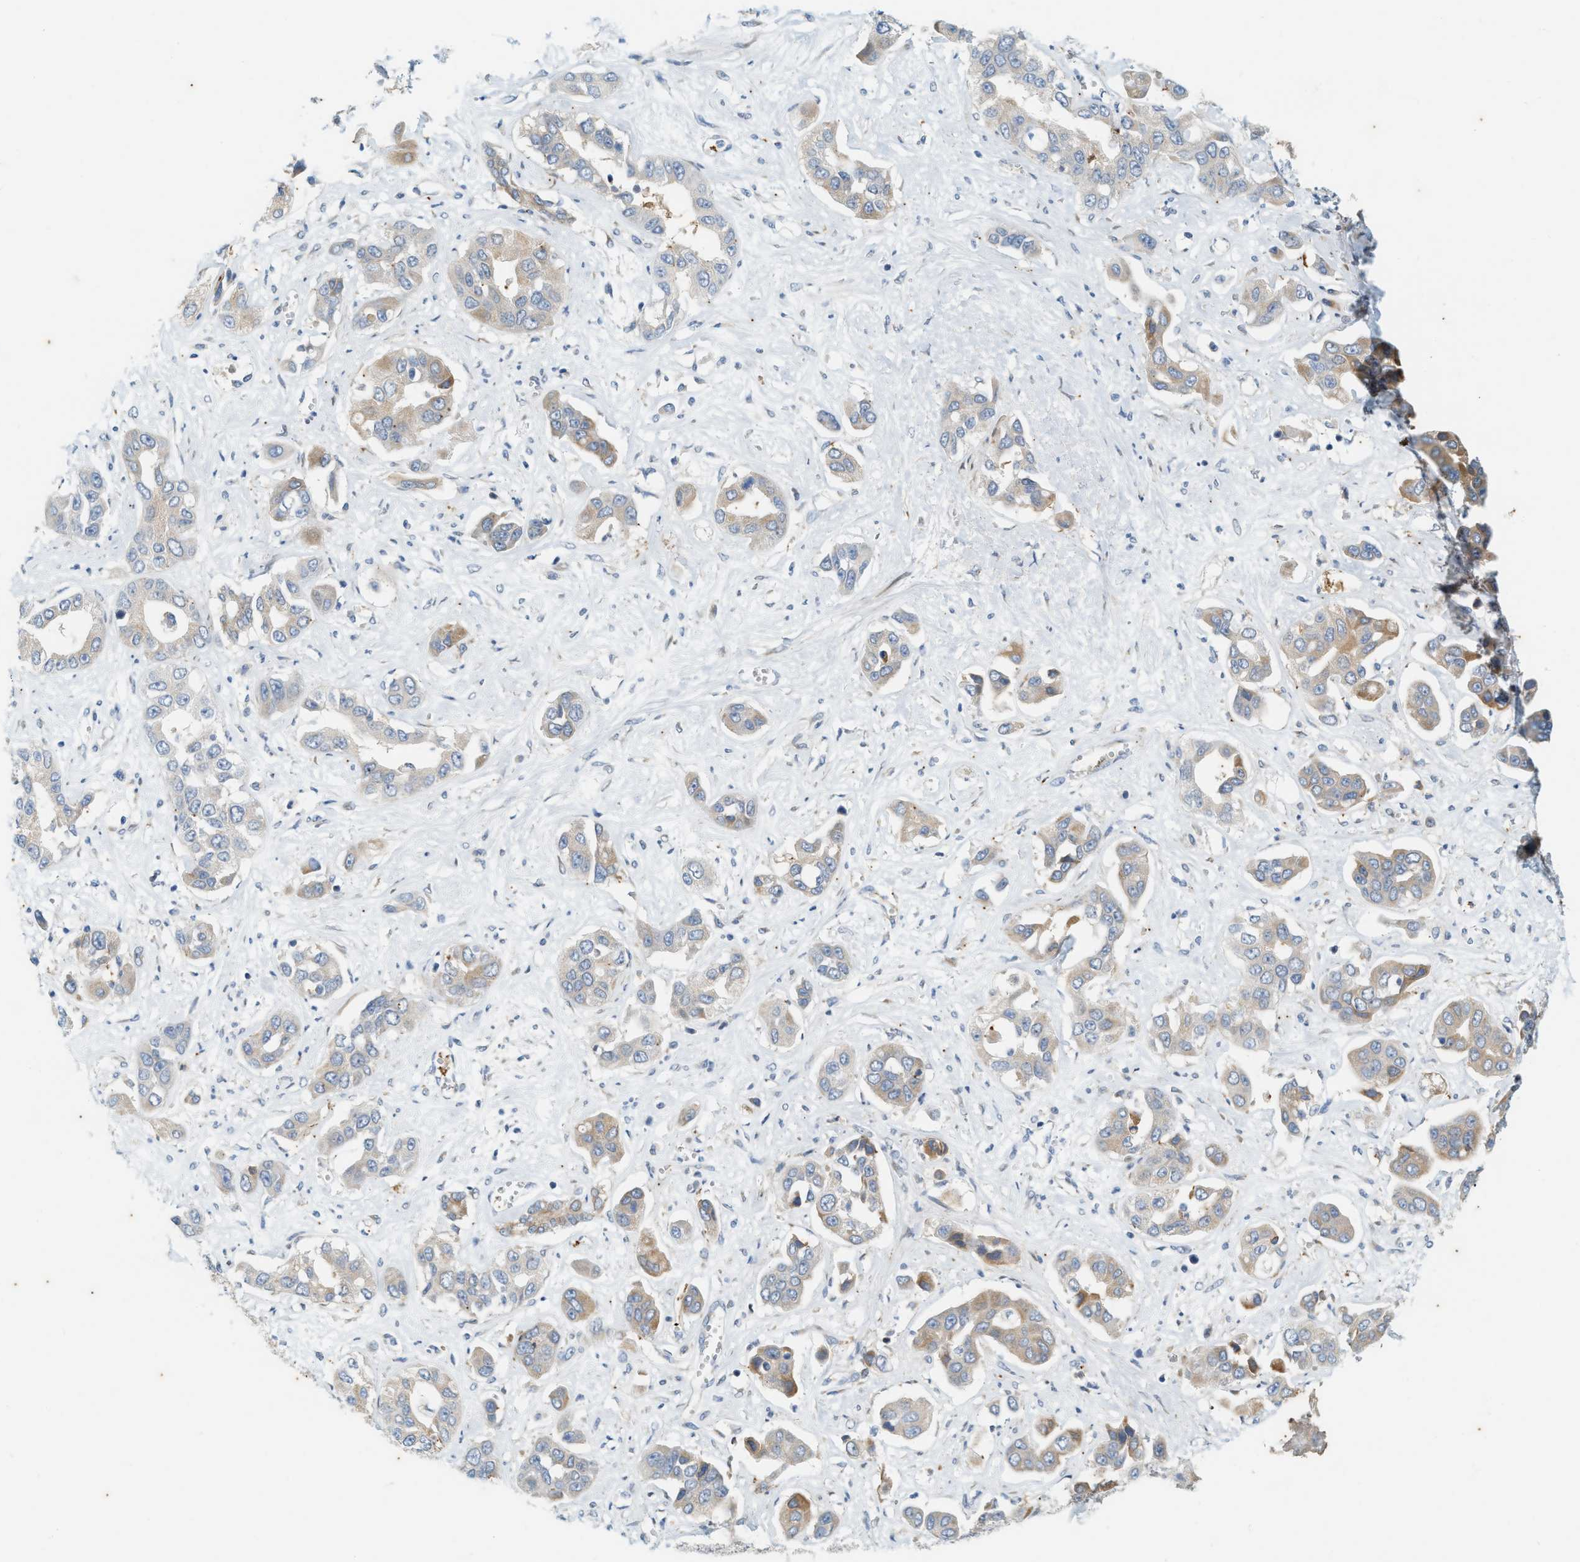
{"staining": {"intensity": "weak", "quantity": "<25%", "location": "cytoplasmic/membranous"}, "tissue": "liver cancer", "cell_type": "Tumor cells", "image_type": "cancer", "snomed": [{"axis": "morphology", "description": "Cholangiocarcinoma"}, {"axis": "topography", "description": "Liver"}], "caption": "There is no significant positivity in tumor cells of cholangiocarcinoma (liver).", "gene": "CHPF2", "patient": {"sex": "female", "age": 52}}